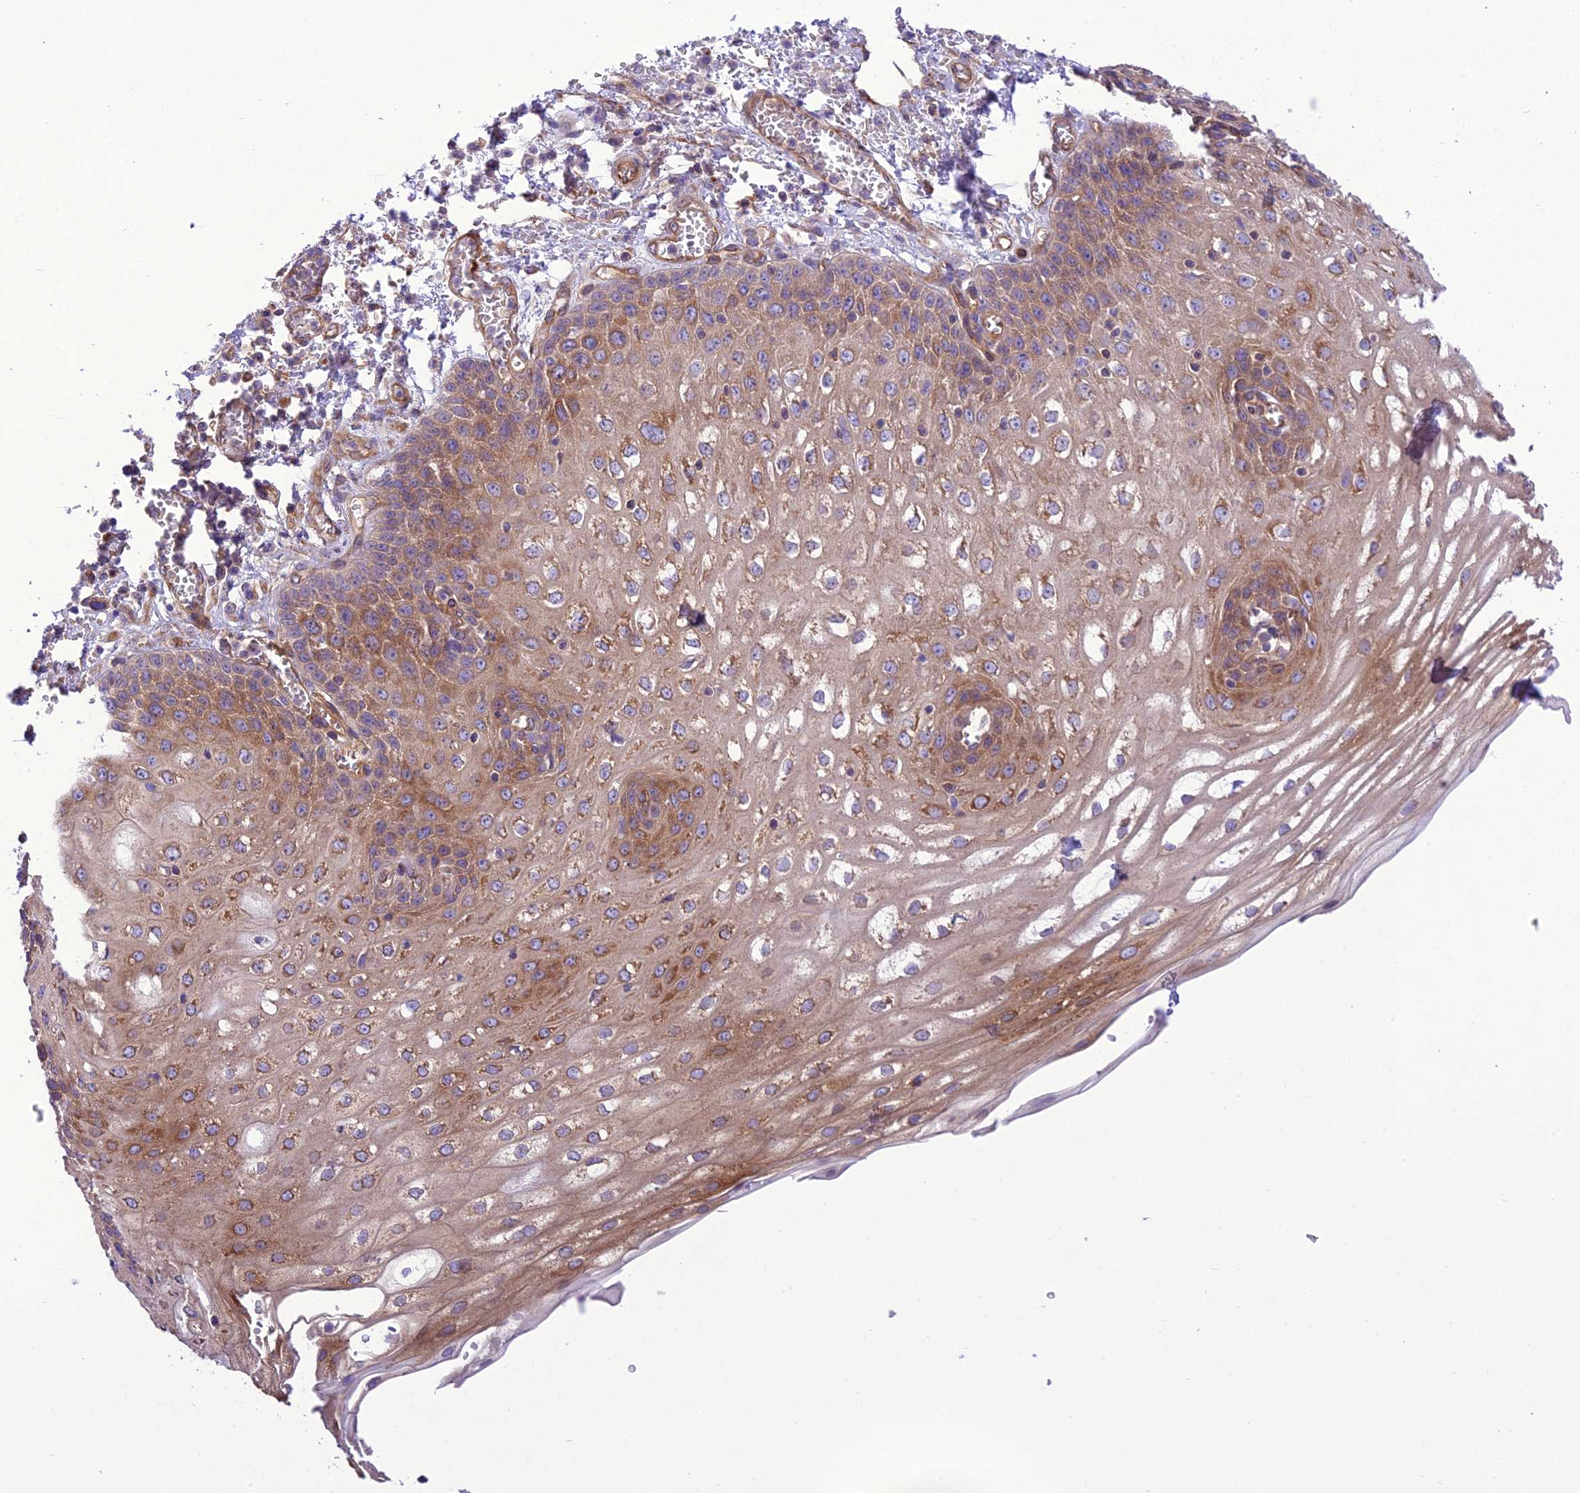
{"staining": {"intensity": "moderate", "quantity": ">75%", "location": "cytoplasmic/membranous"}, "tissue": "esophagus", "cell_type": "Squamous epithelial cells", "image_type": "normal", "snomed": [{"axis": "morphology", "description": "Normal tissue, NOS"}, {"axis": "topography", "description": "Esophagus"}], "caption": "Squamous epithelial cells exhibit moderate cytoplasmic/membranous positivity in approximately >75% of cells in normal esophagus.", "gene": "PPFIA3", "patient": {"sex": "male", "age": 81}}